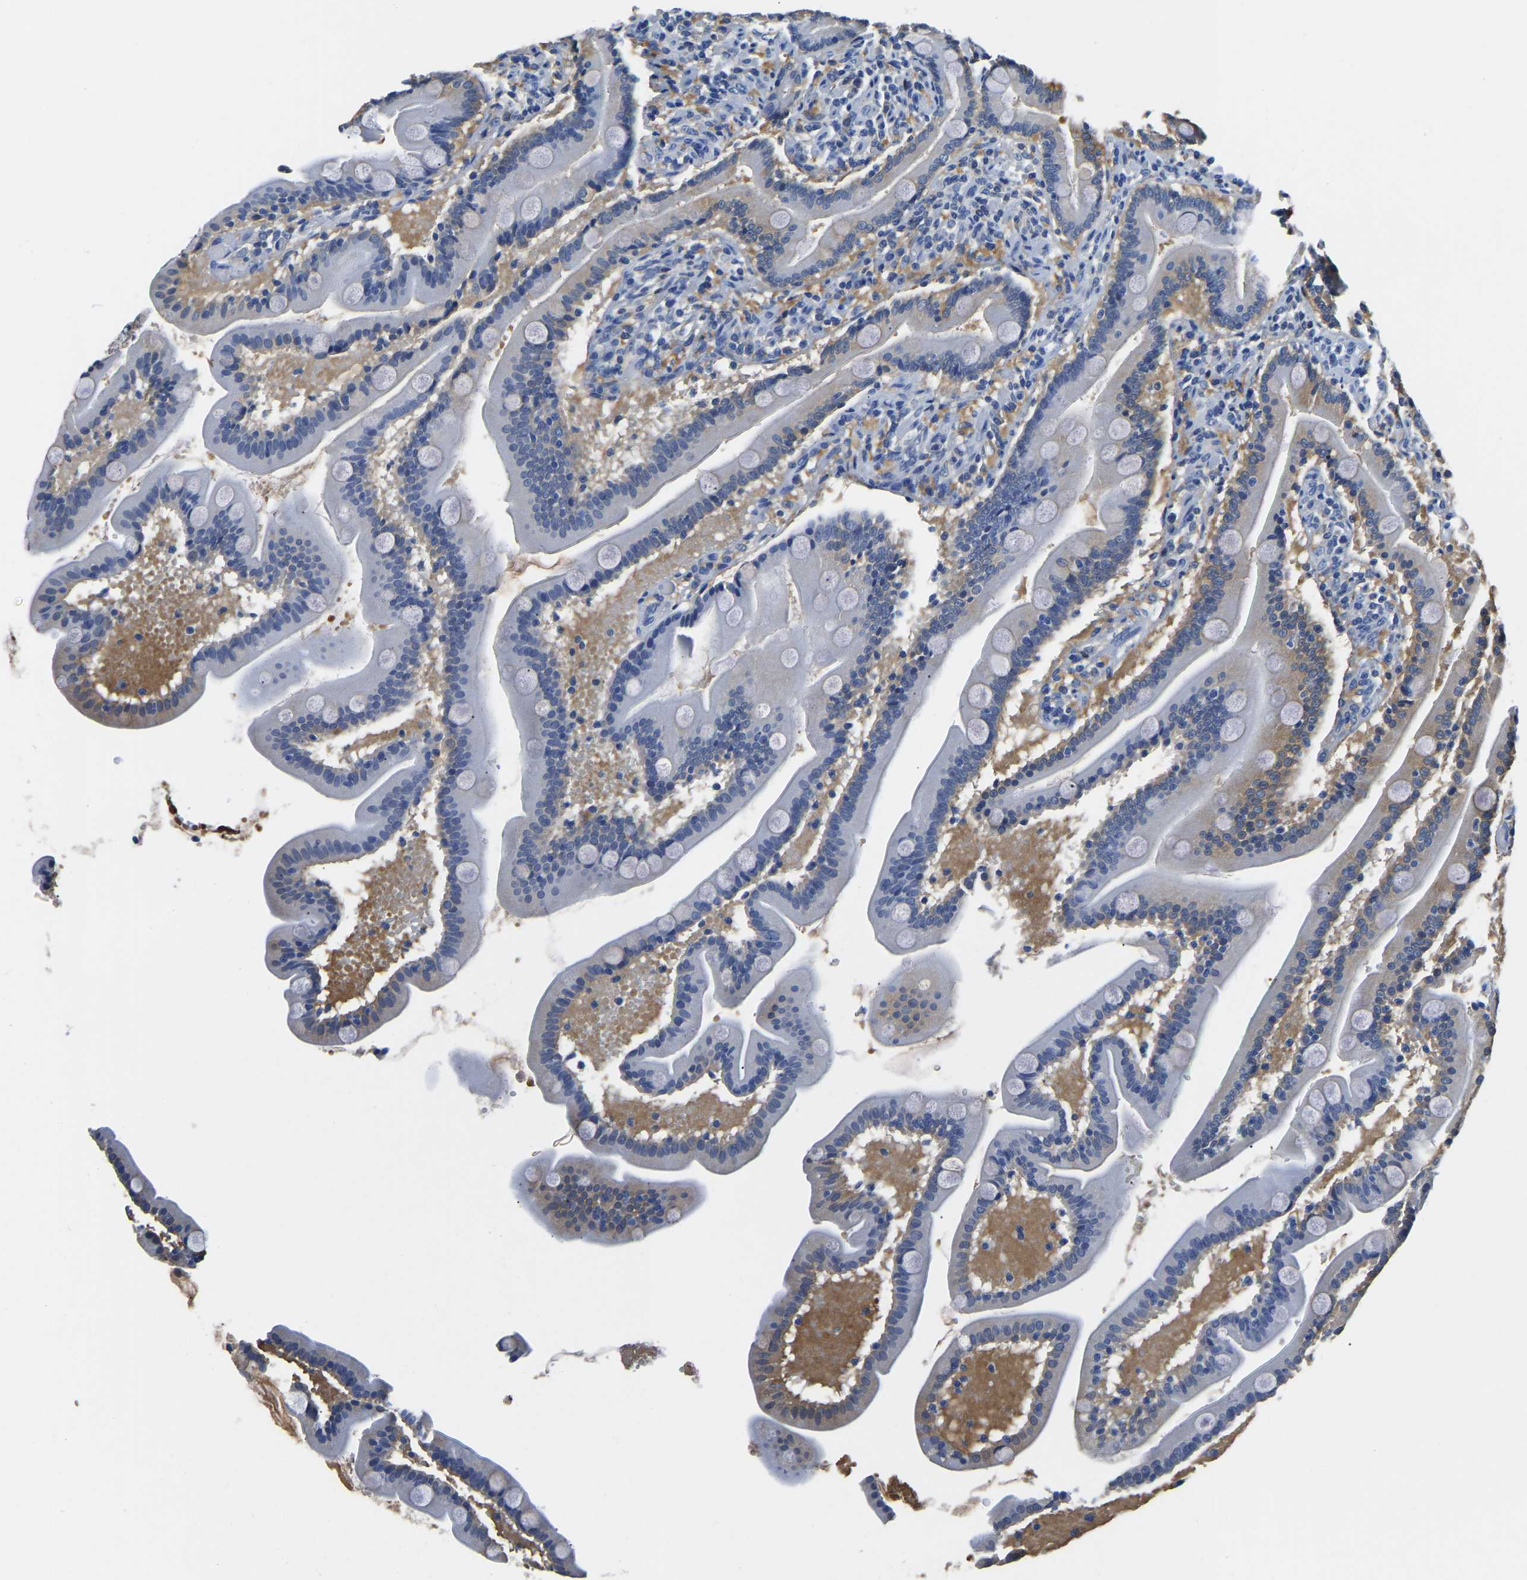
{"staining": {"intensity": "moderate", "quantity": "25%-75%", "location": "cytoplasmic/membranous"}, "tissue": "duodenum", "cell_type": "Glandular cells", "image_type": "normal", "snomed": [{"axis": "morphology", "description": "Normal tissue, NOS"}, {"axis": "topography", "description": "Duodenum"}], "caption": "Glandular cells demonstrate medium levels of moderate cytoplasmic/membranous staining in about 25%-75% of cells in normal human duodenum.", "gene": "ZDHHC13", "patient": {"sex": "male", "age": 54}}